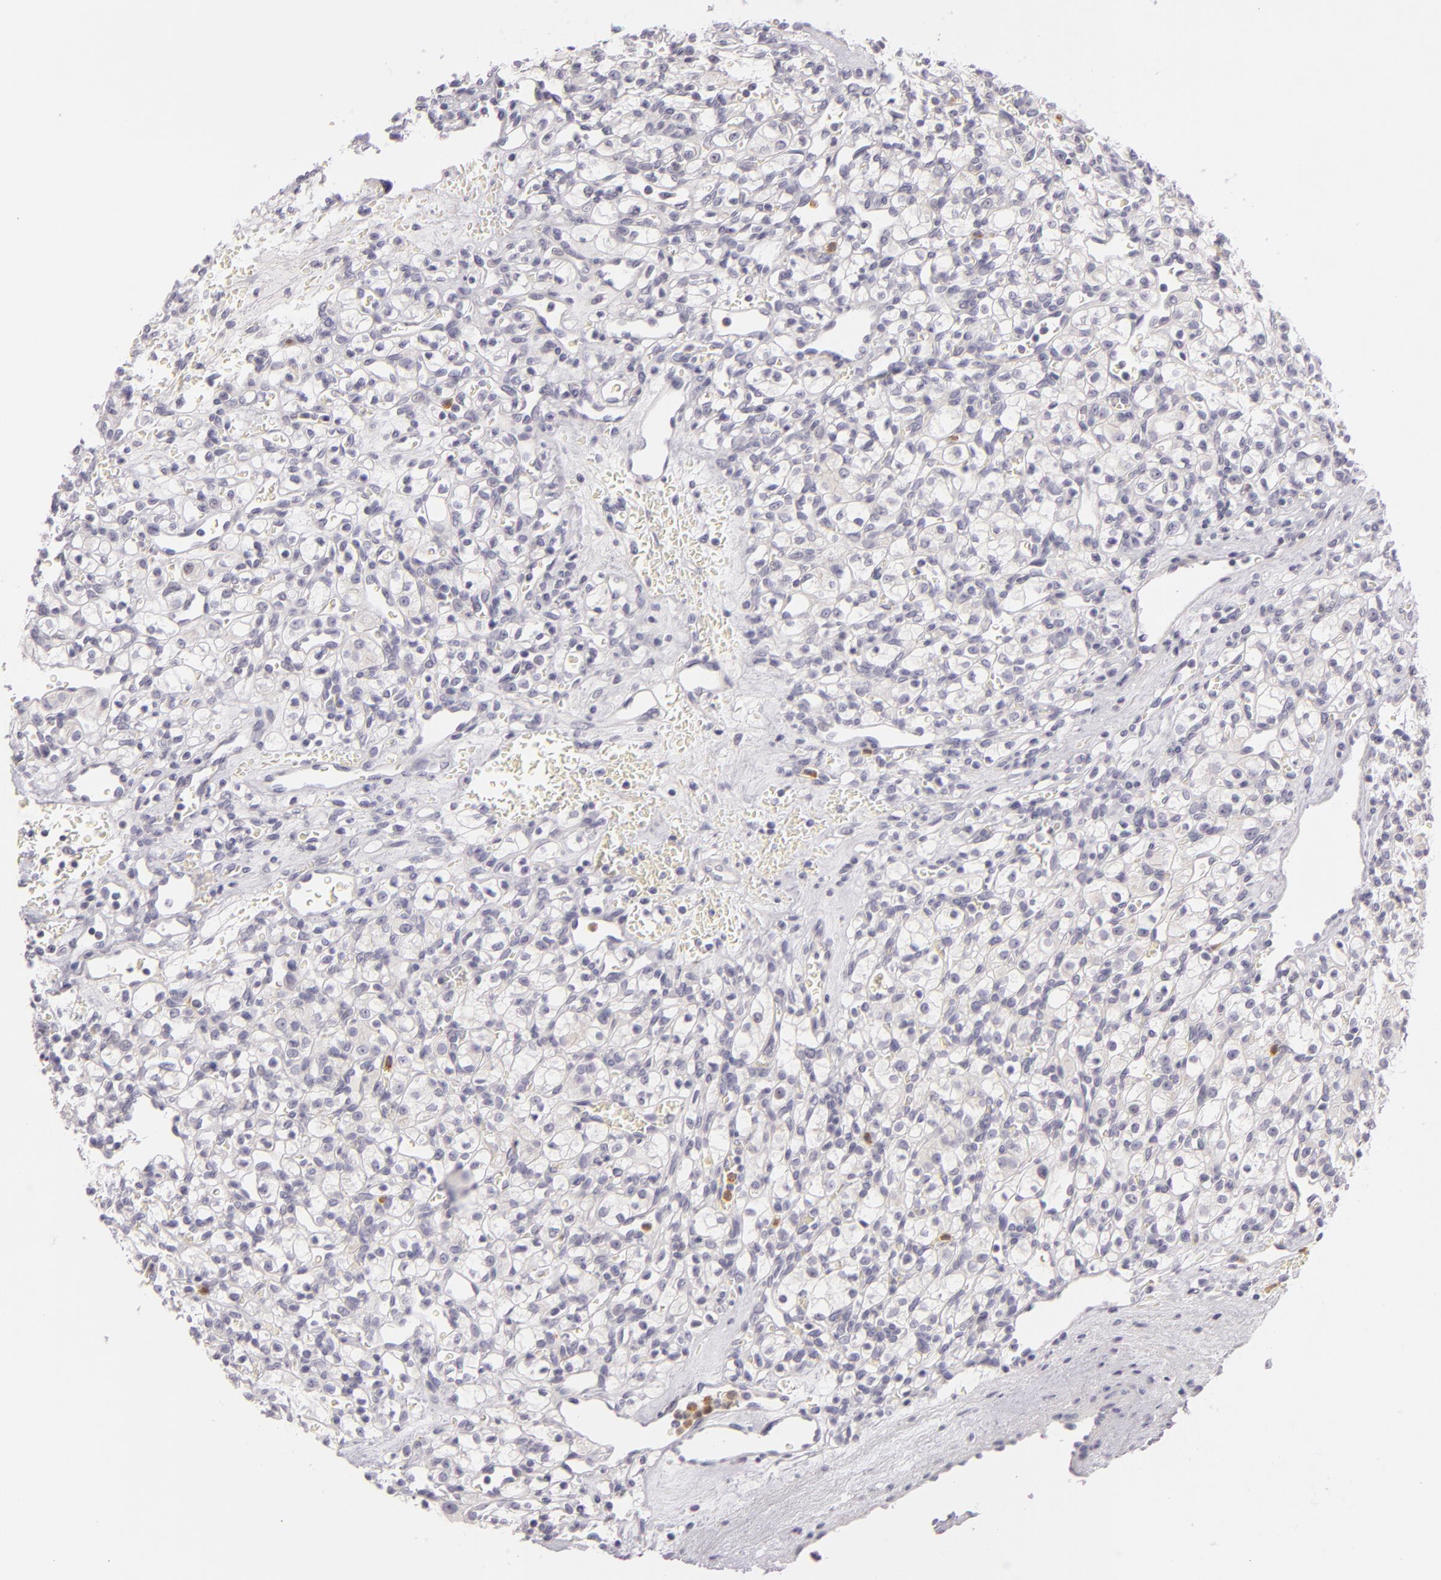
{"staining": {"intensity": "negative", "quantity": "none", "location": "none"}, "tissue": "renal cancer", "cell_type": "Tumor cells", "image_type": "cancer", "snomed": [{"axis": "morphology", "description": "Adenocarcinoma, NOS"}, {"axis": "topography", "description": "Kidney"}], "caption": "An IHC histopathology image of renal cancer is shown. There is no staining in tumor cells of renal cancer.", "gene": "FAM181A", "patient": {"sex": "female", "age": 62}}